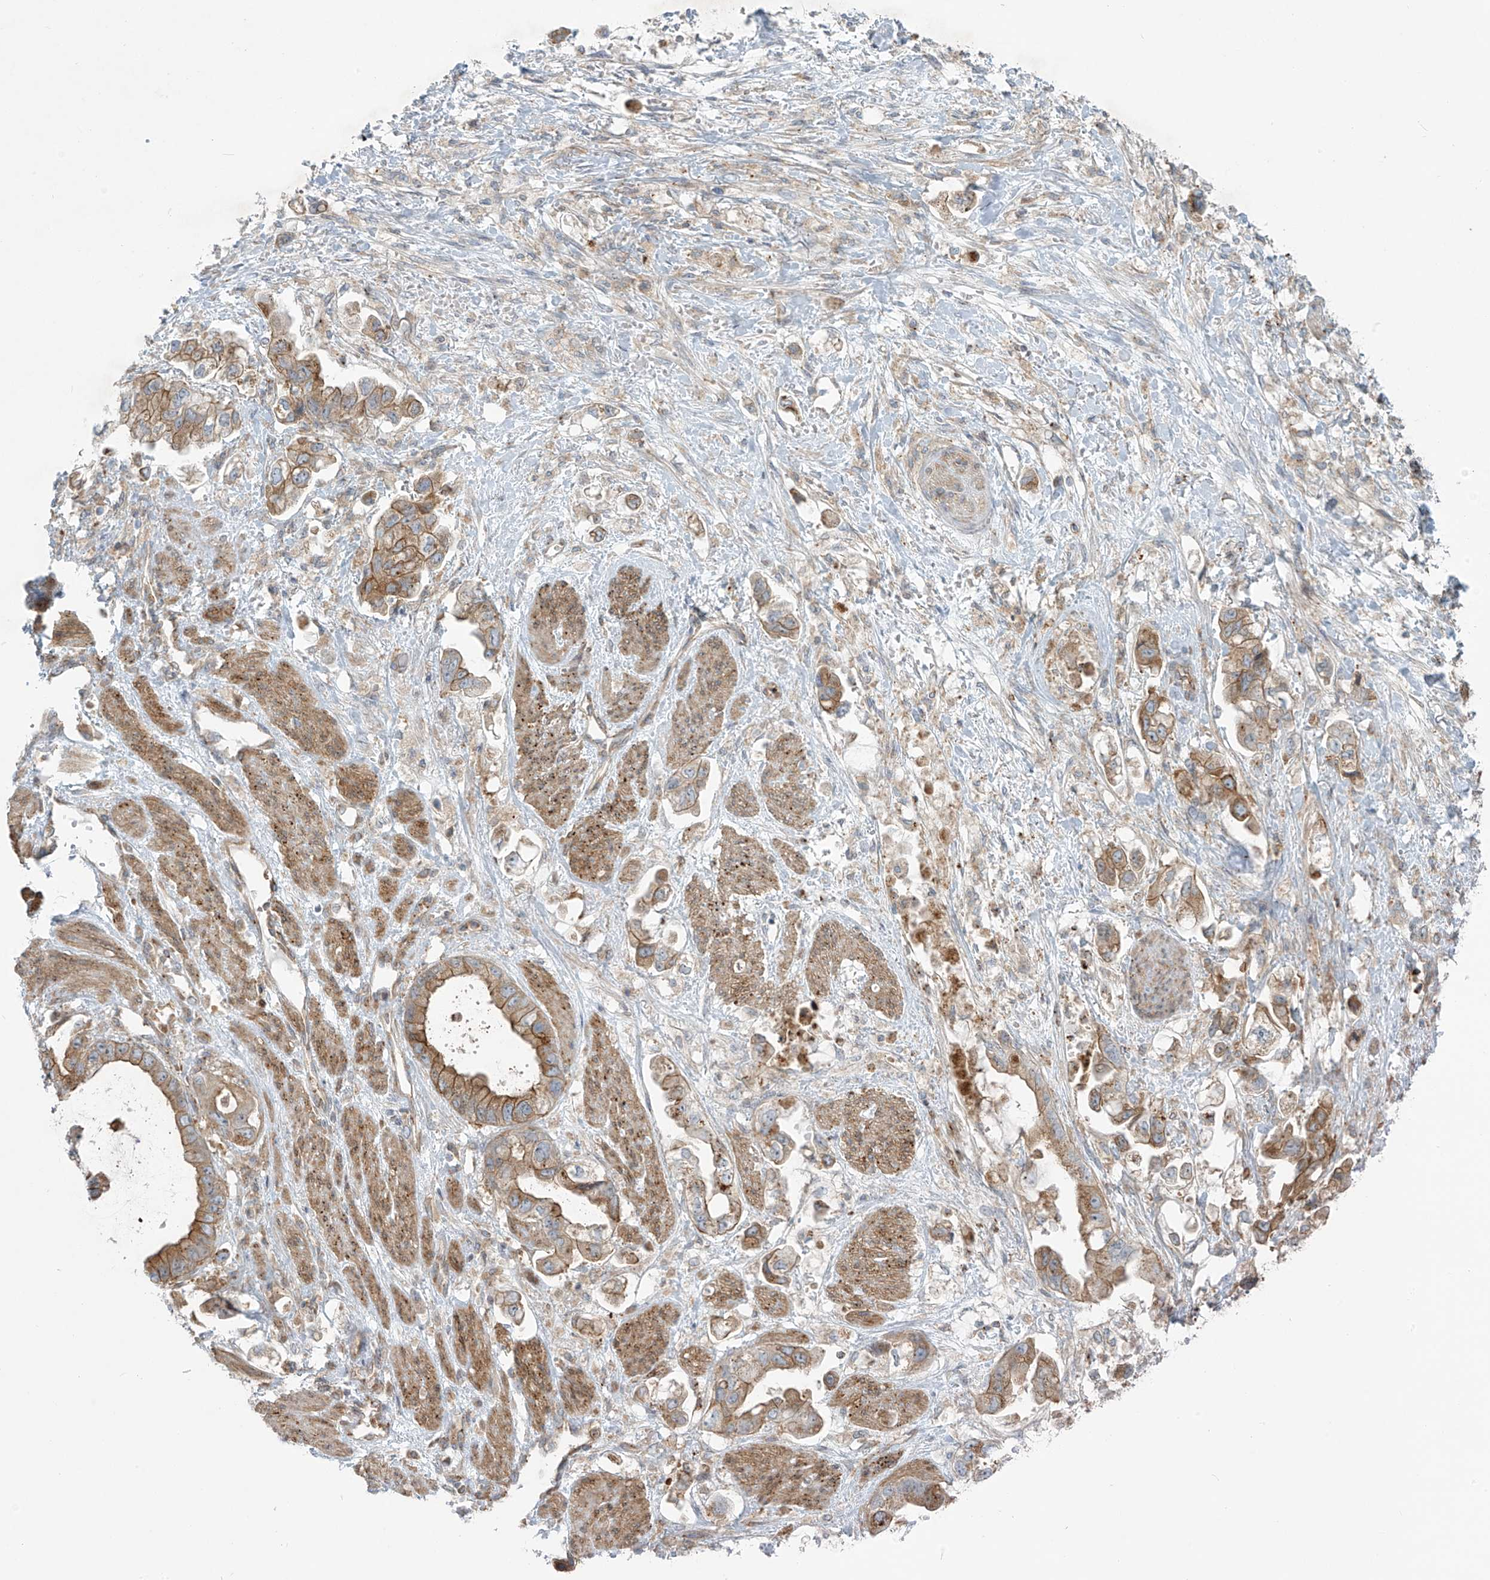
{"staining": {"intensity": "strong", "quantity": "25%-75%", "location": "cytoplasmic/membranous"}, "tissue": "stomach cancer", "cell_type": "Tumor cells", "image_type": "cancer", "snomed": [{"axis": "morphology", "description": "Adenocarcinoma, NOS"}, {"axis": "topography", "description": "Stomach"}], "caption": "This micrograph demonstrates IHC staining of stomach cancer, with high strong cytoplasmic/membranous positivity in about 25%-75% of tumor cells.", "gene": "LZTS3", "patient": {"sex": "male", "age": 62}}